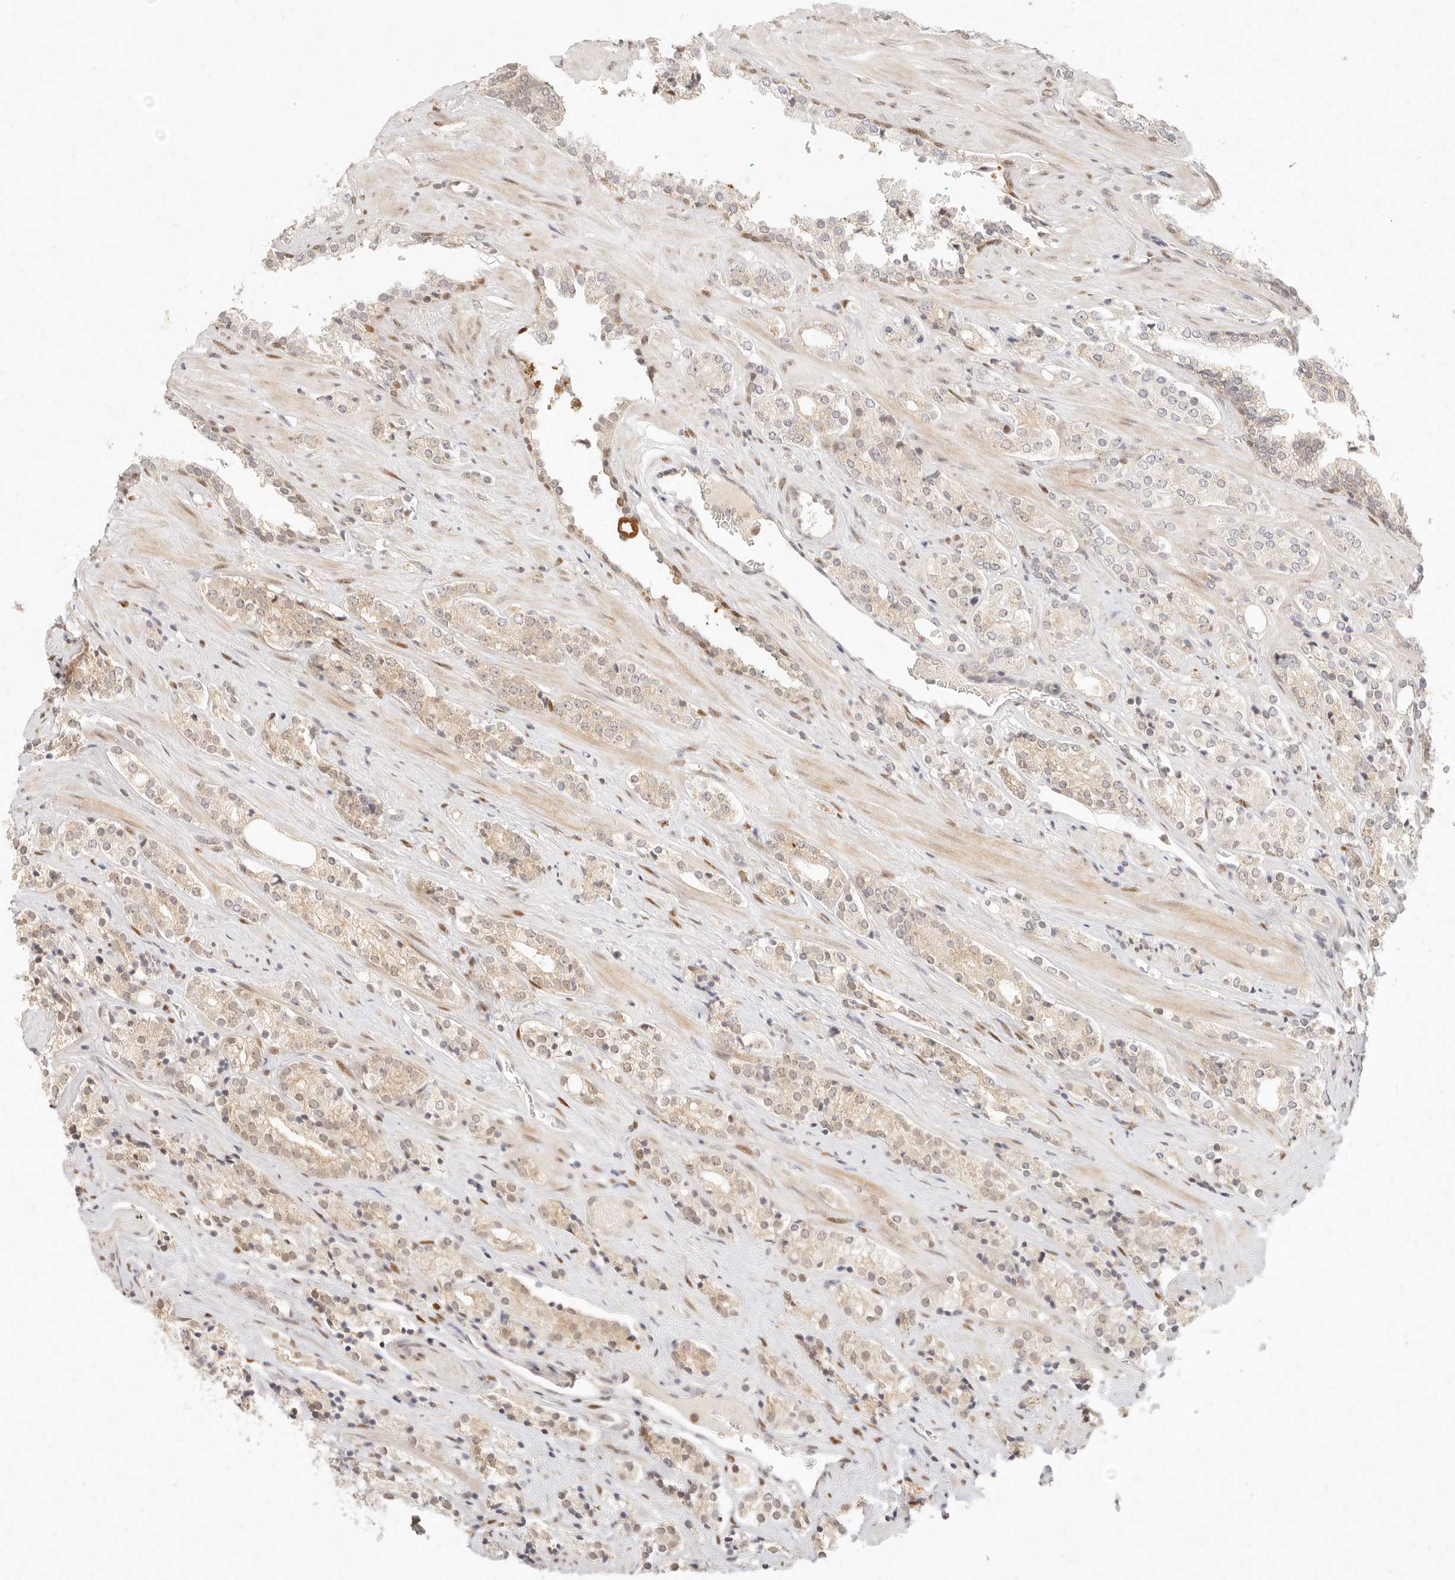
{"staining": {"intensity": "weak", "quantity": "25%-75%", "location": "cytoplasmic/membranous,nuclear"}, "tissue": "prostate cancer", "cell_type": "Tumor cells", "image_type": "cancer", "snomed": [{"axis": "morphology", "description": "Adenocarcinoma, High grade"}, {"axis": "topography", "description": "Prostate"}], "caption": "Weak cytoplasmic/membranous and nuclear protein staining is present in approximately 25%-75% of tumor cells in prostate high-grade adenocarcinoma.", "gene": "ASCL3", "patient": {"sex": "male", "age": 71}}